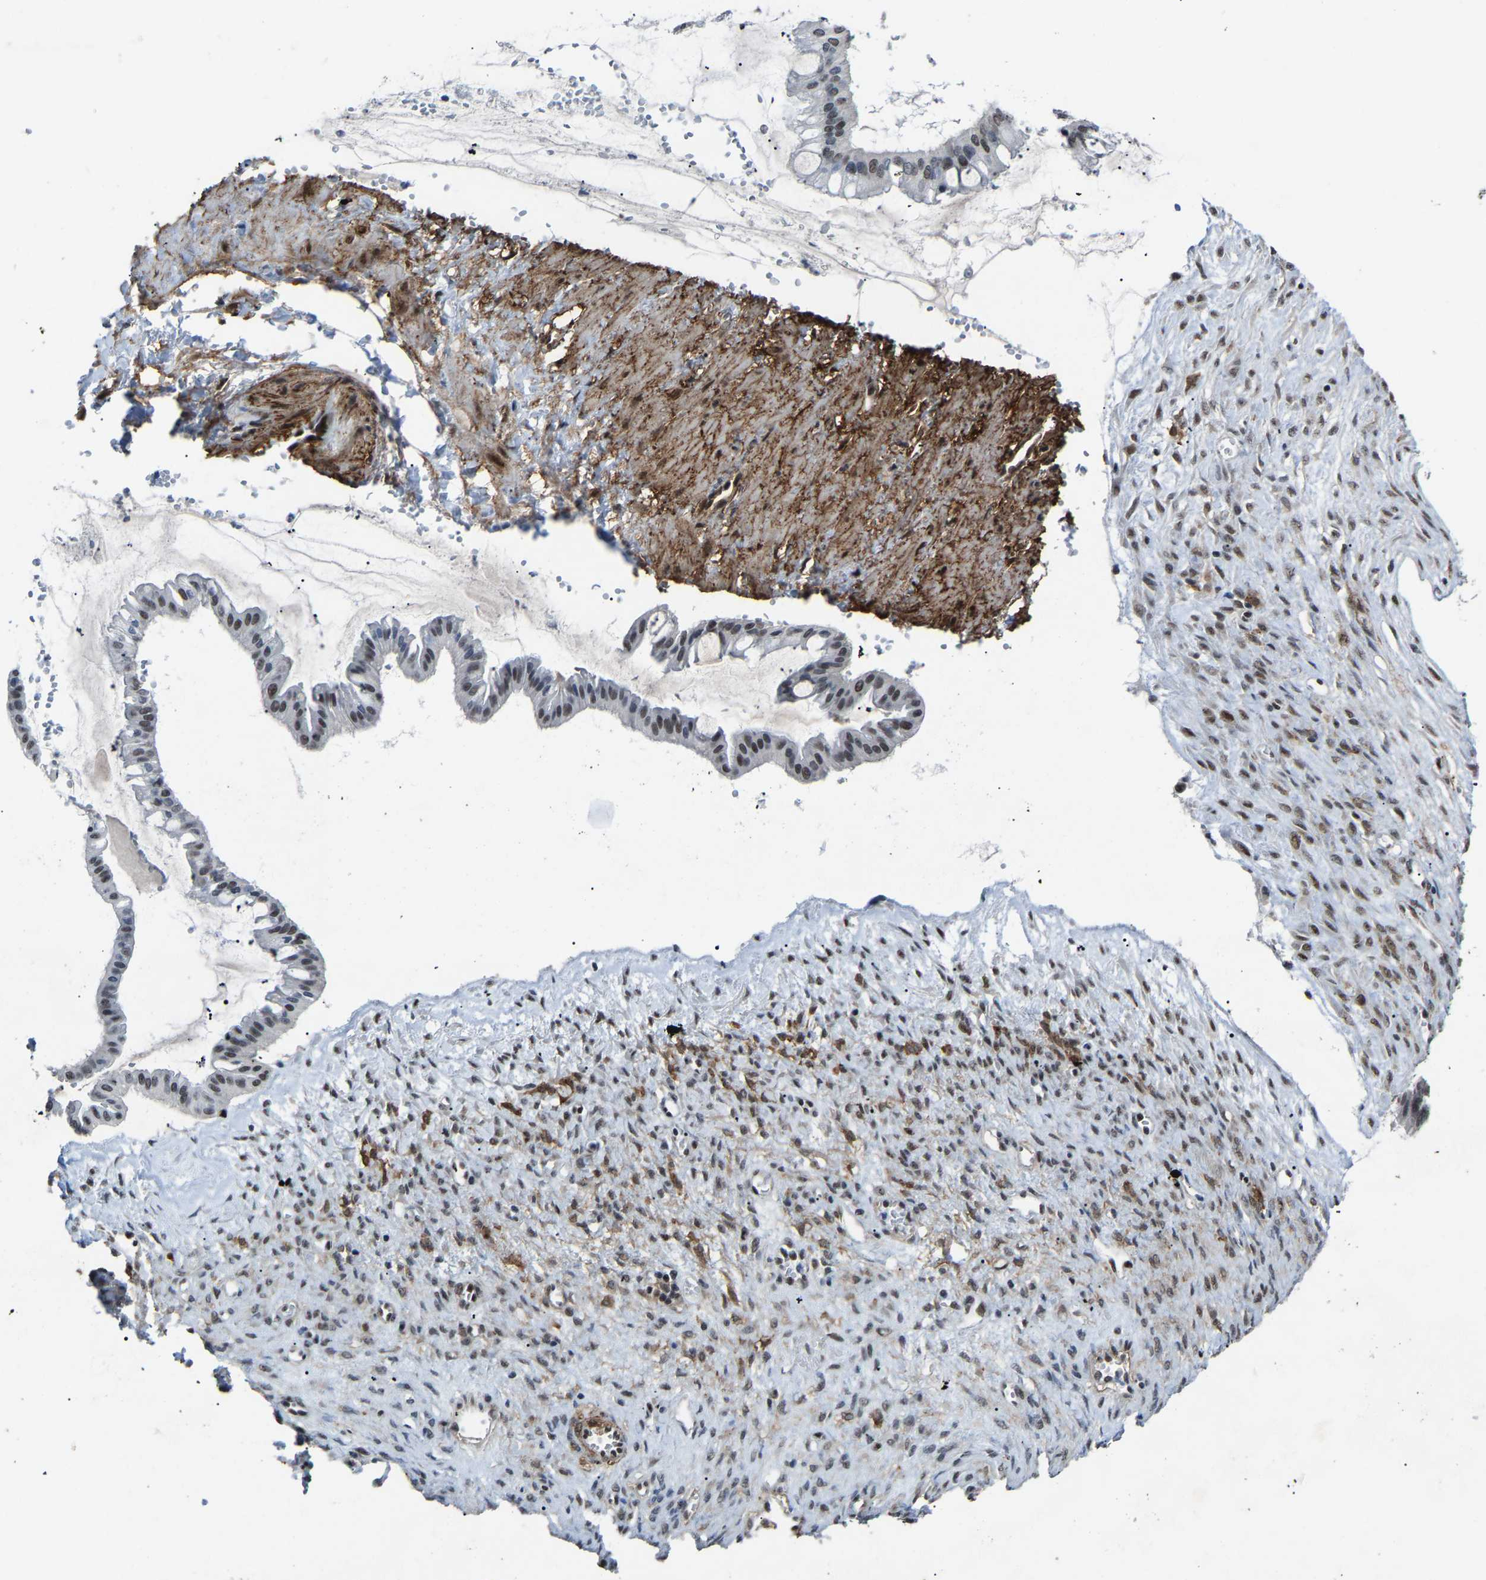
{"staining": {"intensity": "weak", "quantity": "25%-75%", "location": "nuclear"}, "tissue": "ovarian cancer", "cell_type": "Tumor cells", "image_type": "cancer", "snomed": [{"axis": "morphology", "description": "Cystadenocarcinoma, mucinous, NOS"}, {"axis": "topography", "description": "Ovary"}], "caption": "Ovarian mucinous cystadenocarcinoma stained for a protein (brown) exhibits weak nuclear positive expression in about 25%-75% of tumor cells.", "gene": "DDX5", "patient": {"sex": "female", "age": 73}}